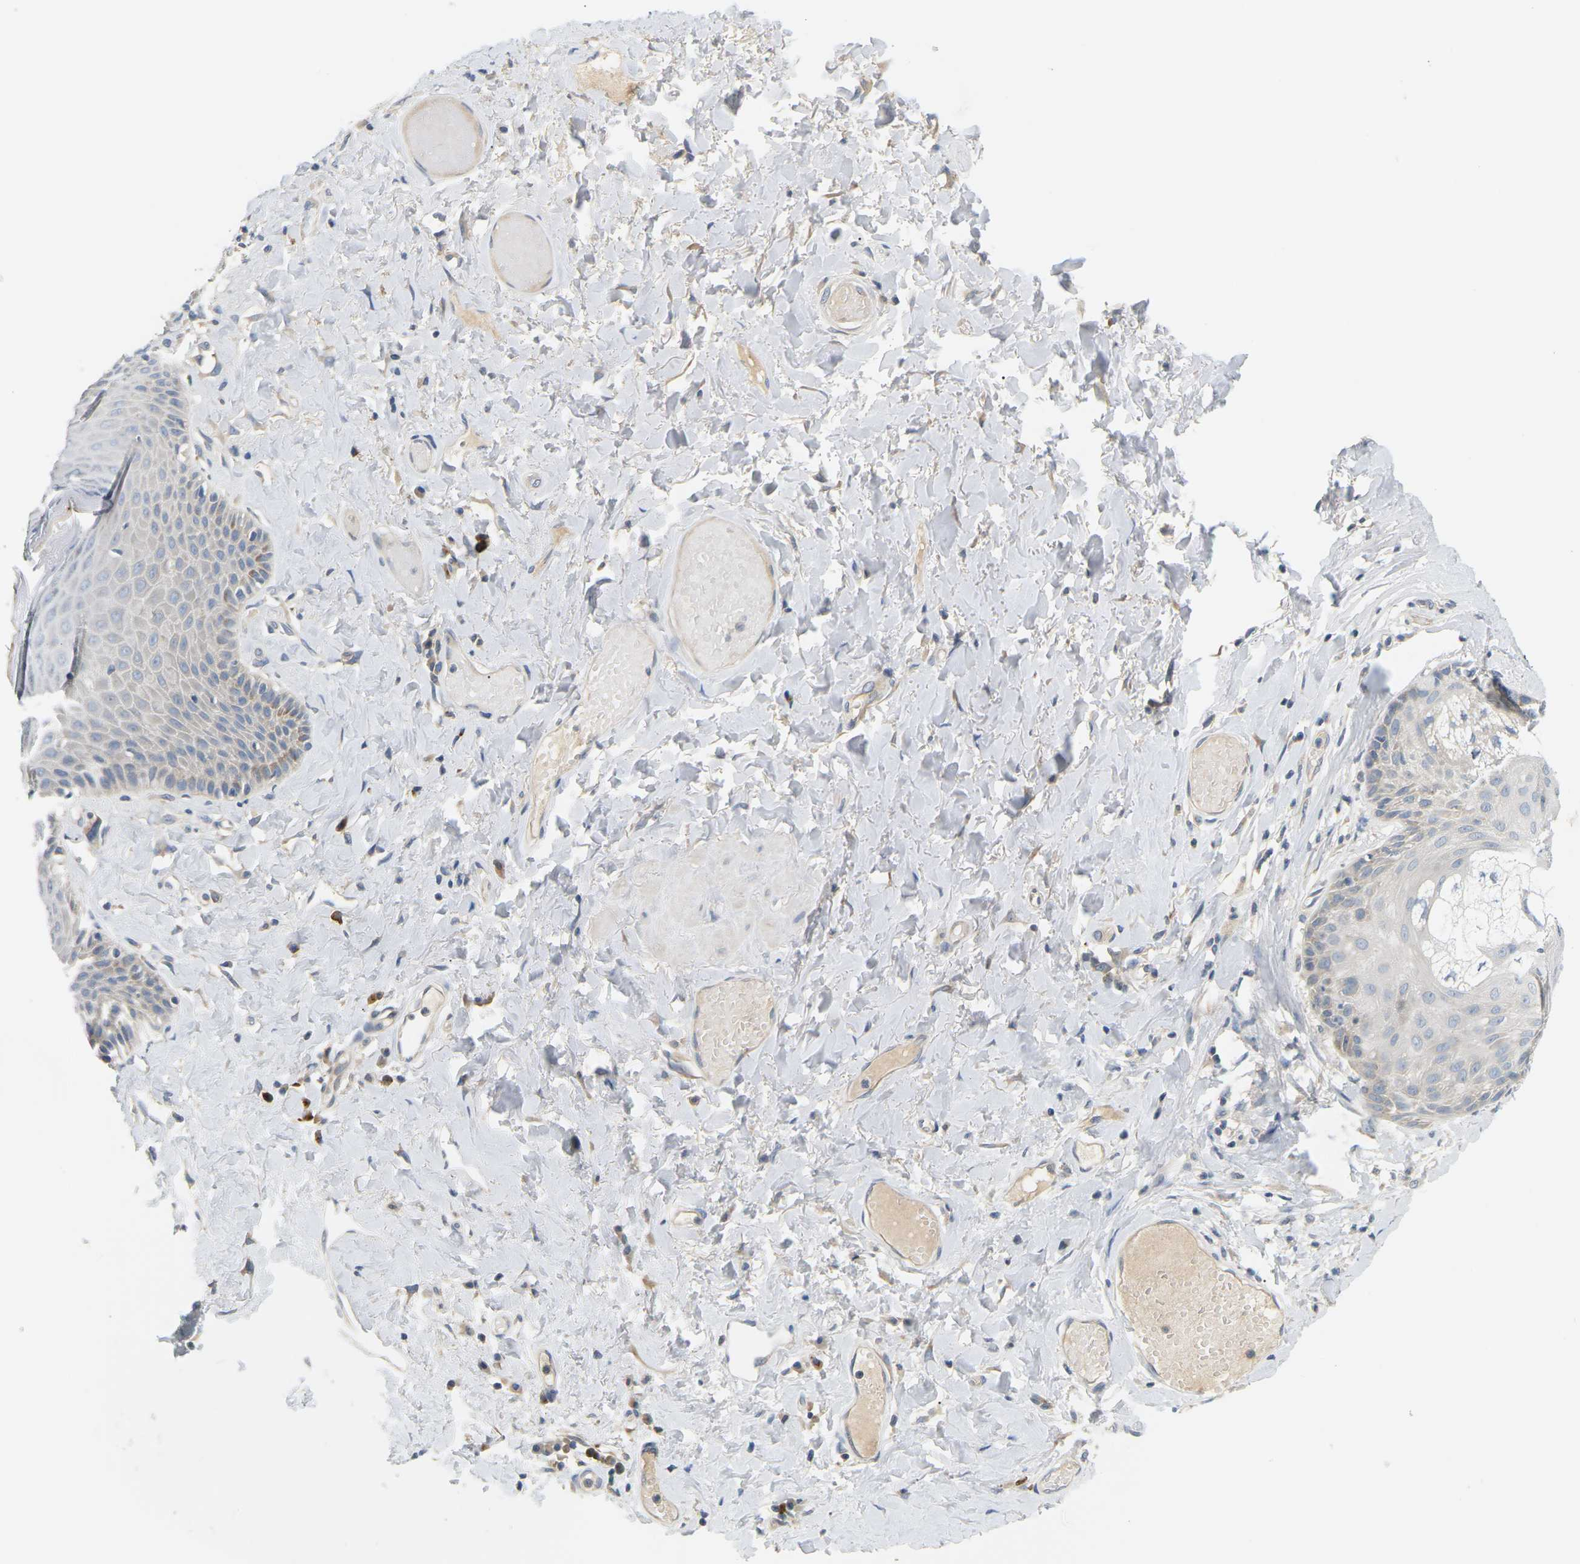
{"staining": {"intensity": "weak", "quantity": "<25%", "location": "cytoplasmic/membranous"}, "tissue": "skin", "cell_type": "Epidermal cells", "image_type": "normal", "snomed": [{"axis": "morphology", "description": "Normal tissue, NOS"}, {"axis": "topography", "description": "Anal"}], "caption": "Human skin stained for a protein using immunohistochemistry (IHC) reveals no expression in epidermal cells.", "gene": "EVA1C", "patient": {"sex": "male", "age": 69}}